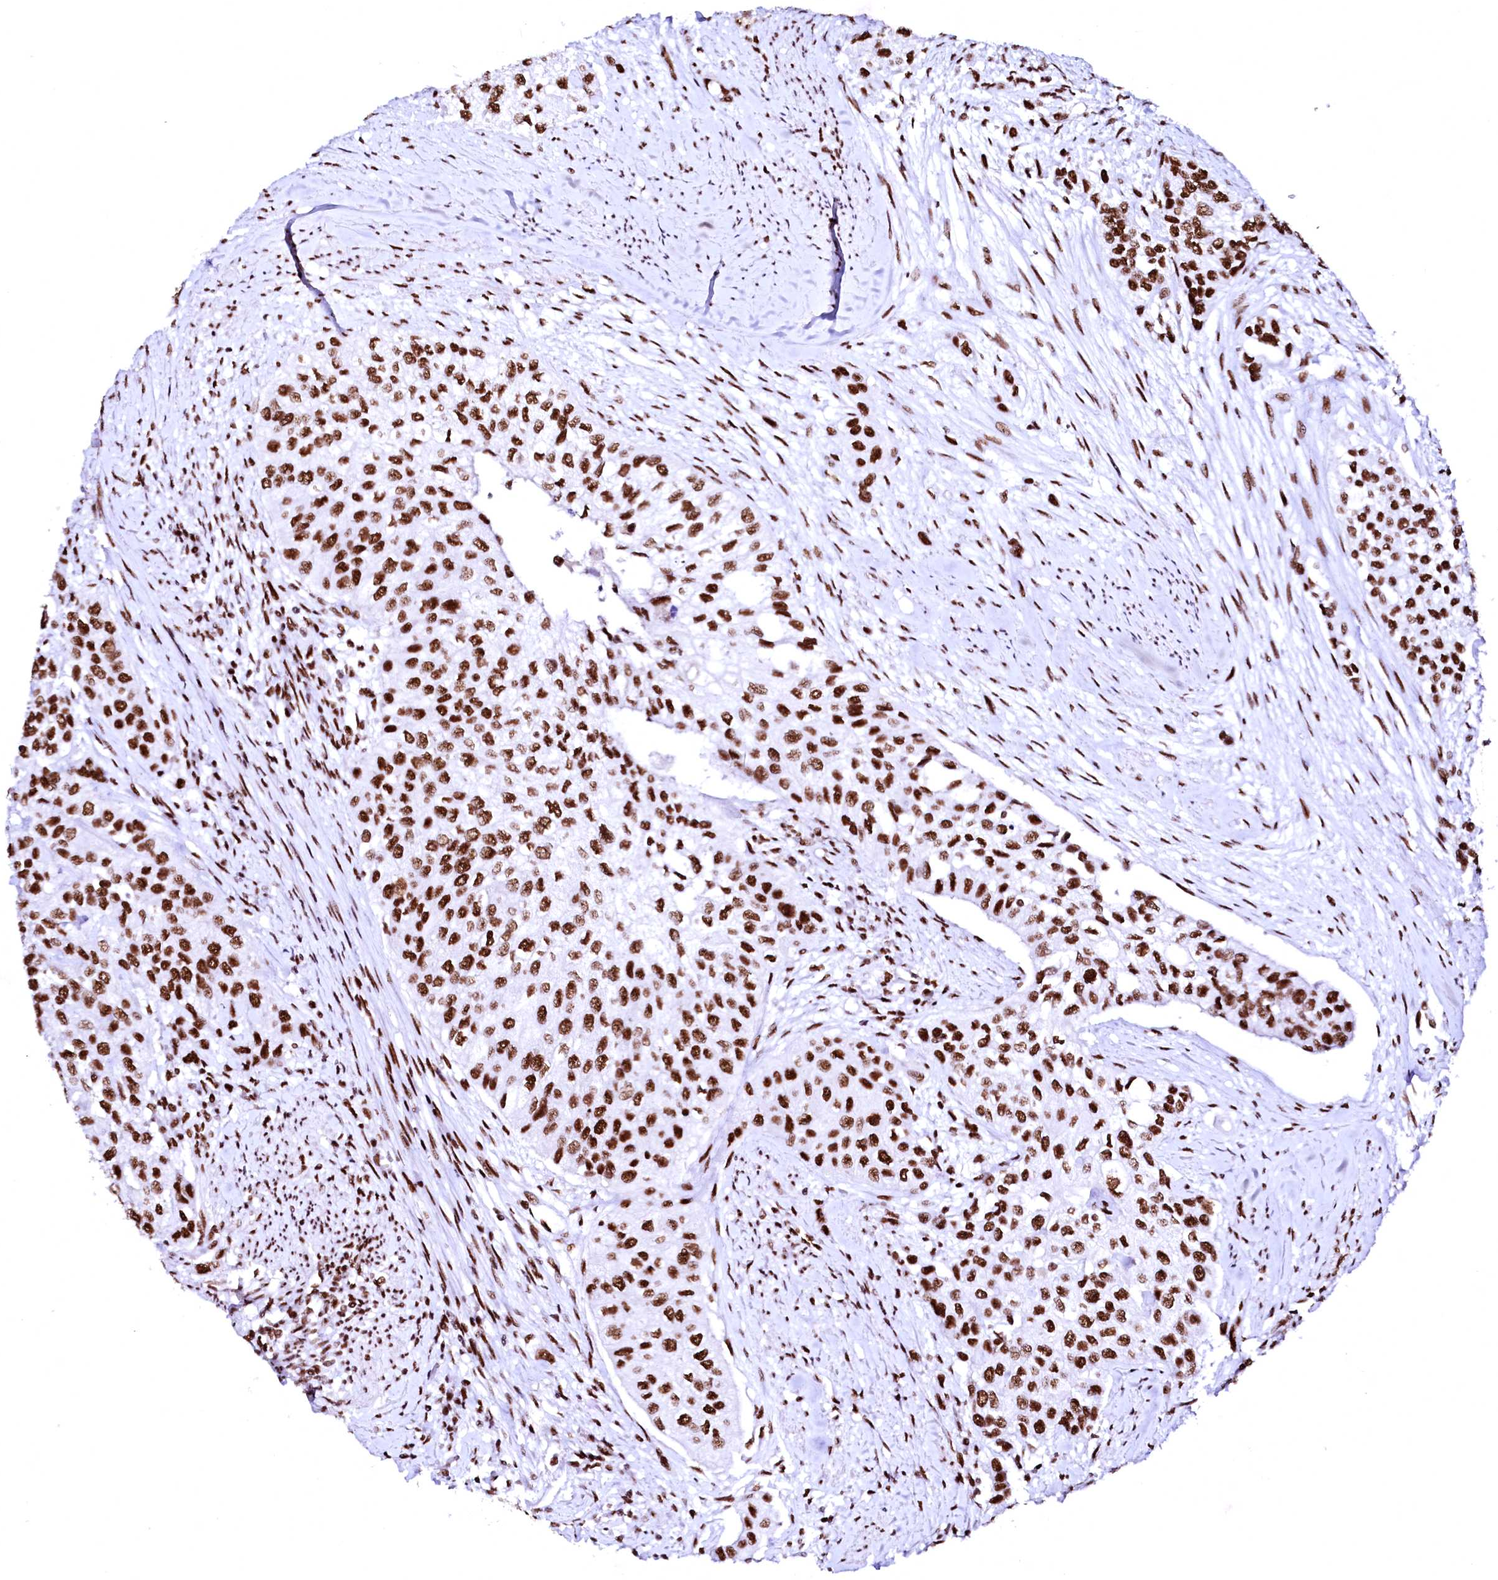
{"staining": {"intensity": "strong", "quantity": ">75%", "location": "nuclear"}, "tissue": "urothelial cancer", "cell_type": "Tumor cells", "image_type": "cancer", "snomed": [{"axis": "morphology", "description": "Normal tissue, NOS"}, {"axis": "morphology", "description": "Urothelial carcinoma, High grade"}, {"axis": "topography", "description": "Vascular tissue"}, {"axis": "topography", "description": "Urinary bladder"}], "caption": "Human urothelial cancer stained with a protein marker displays strong staining in tumor cells.", "gene": "CPSF6", "patient": {"sex": "female", "age": 56}}